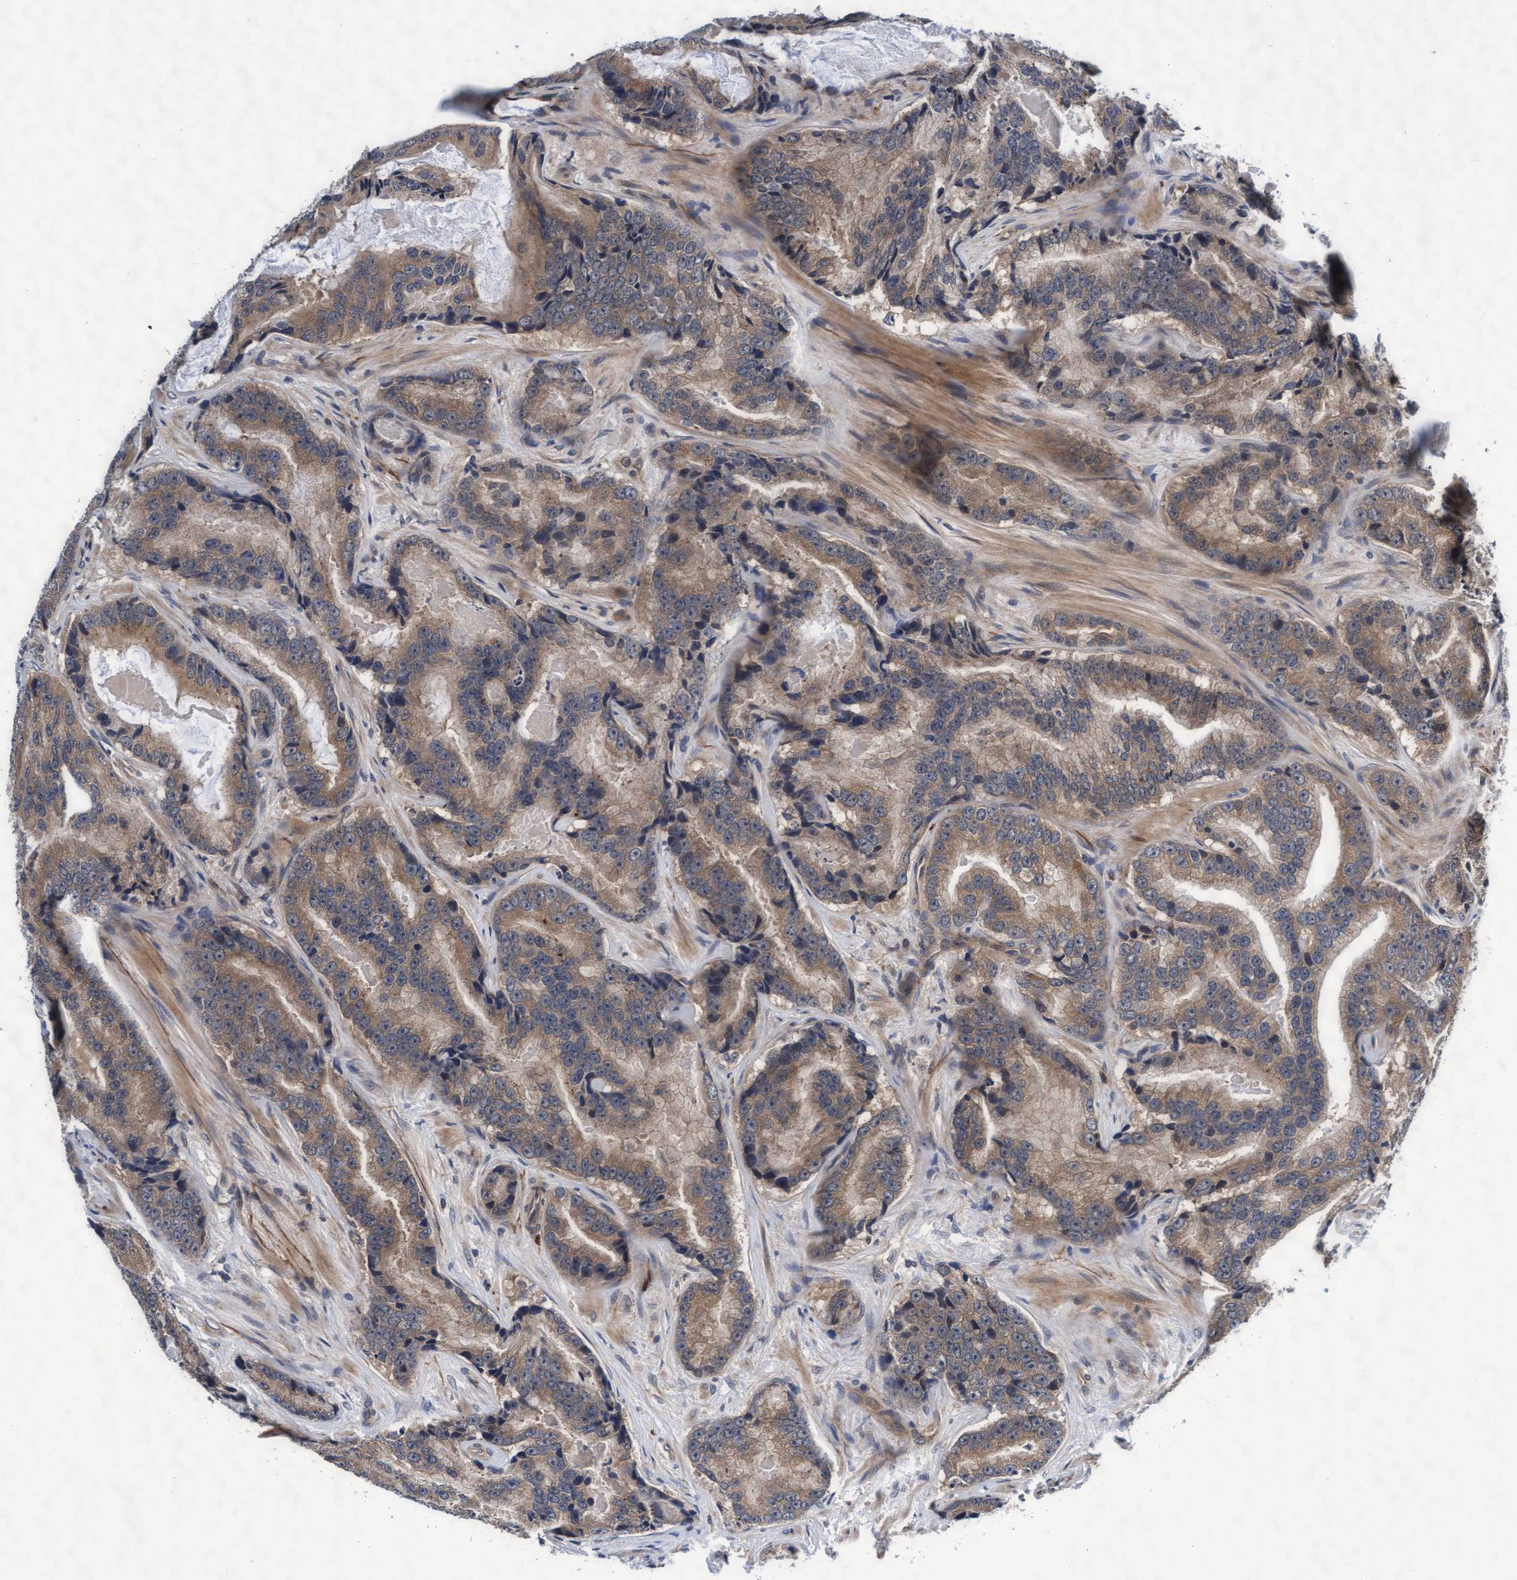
{"staining": {"intensity": "moderate", "quantity": ">75%", "location": "cytoplasmic/membranous"}, "tissue": "prostate cancer", "cell_type": "Tumor cells", "image_type": "cancer", "snomed": [{"axis": "morphology", "description": "Adenocarcinoma, High grade"}, {"axis": "topography", "description": "Prostate"}], "caption": "This histopathology image reveals IHC staining of prostate cancer, with medium moderate cytoplasmic/membranous expression in approximately >75% of tumor cells.", "gene": "EFCAB13", "patient": {"sex": "male", "age": 55}}